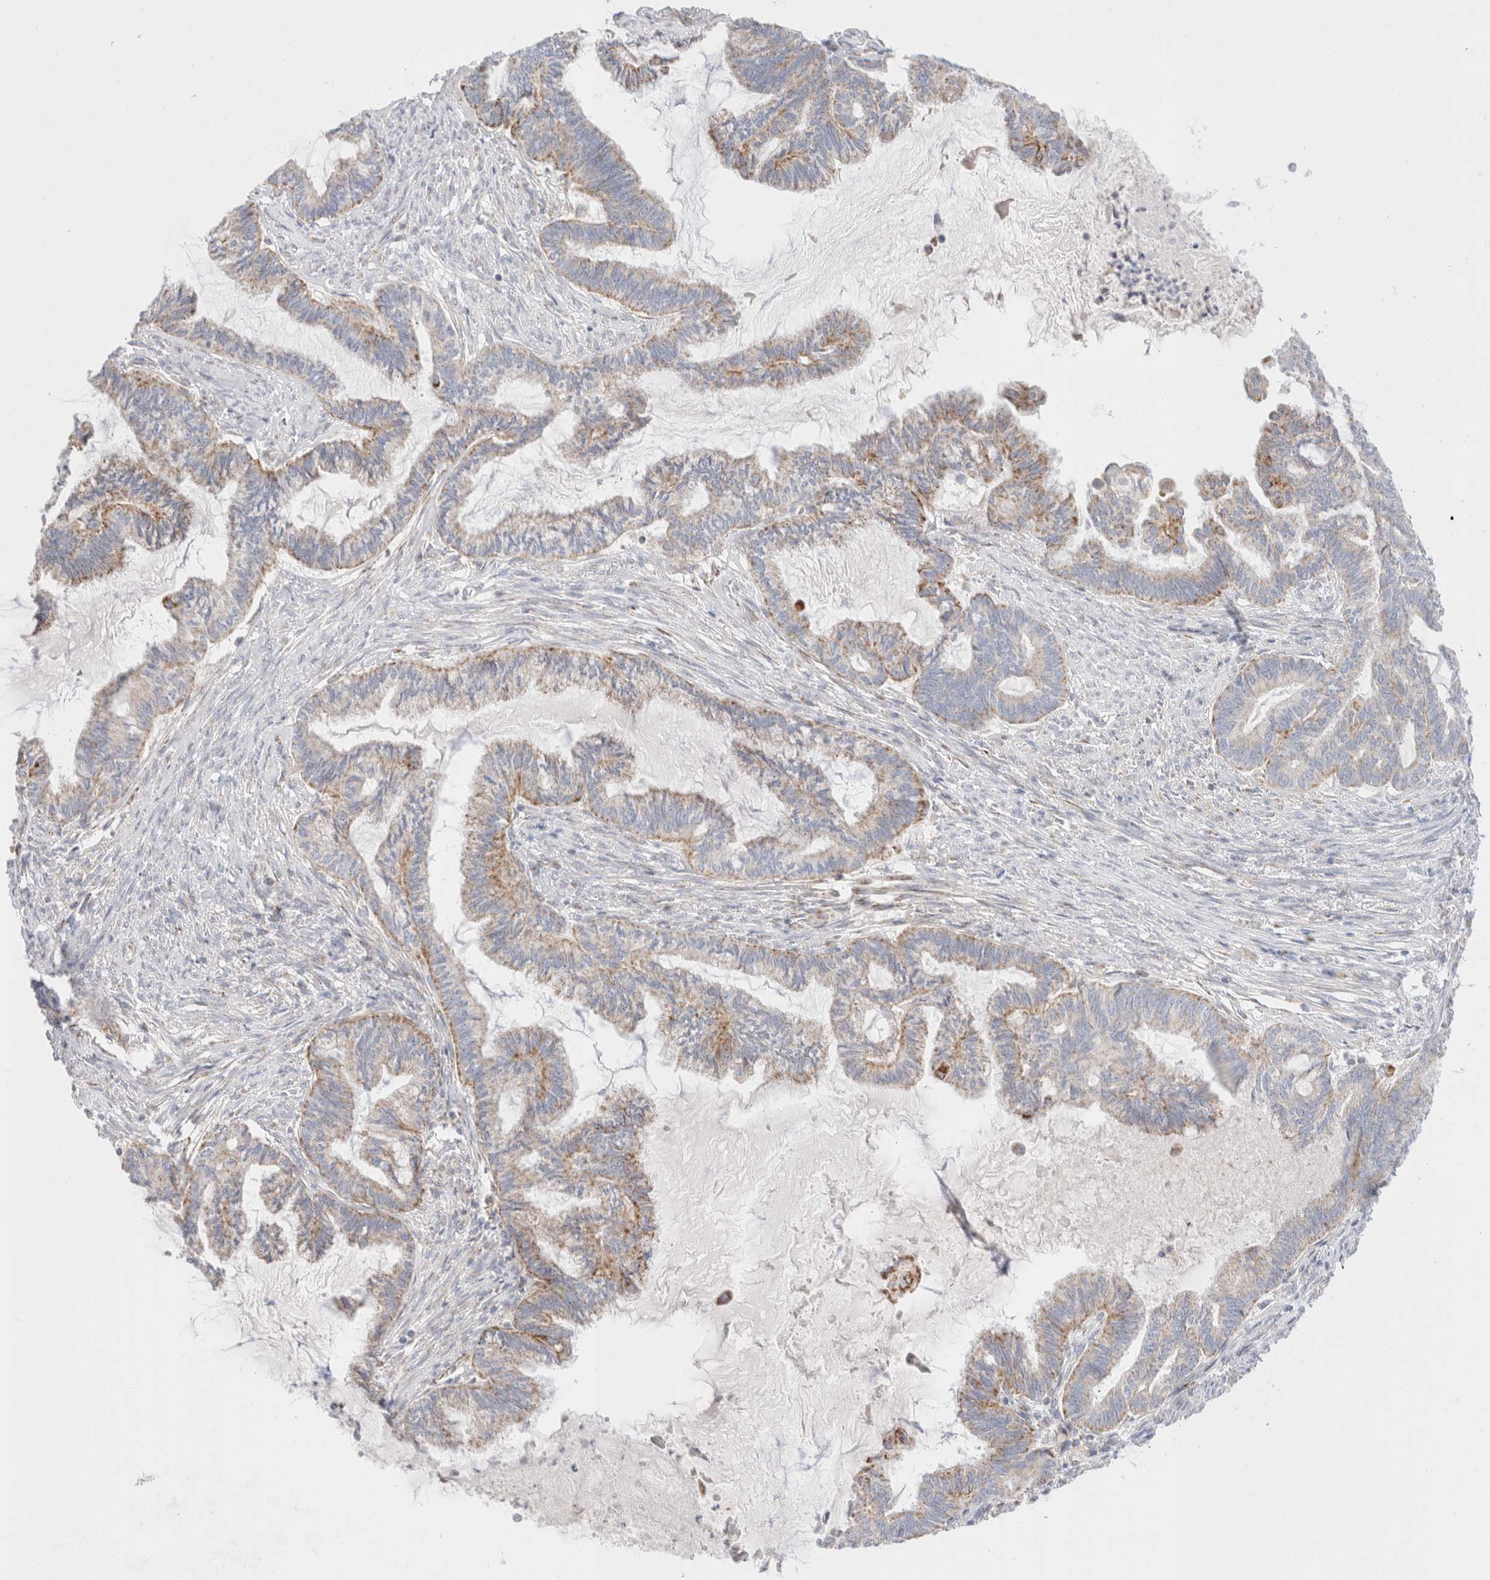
{"staining": {"intensity": "moderate", "quantity": "<25%", "location": "cytoplasmic/membranous"}, "tissue": "endometrial cancer", "cell_type": "Tumor cells", "image_type": "cancer", "snomed": [{"axis": "morphology", "description": "Adenocarcinoma, NOS"}, {"axis": "topography", "description": "Endometrium"}], "caption": "A photomicrograph of human adenocarcinoma (endometrial) stained for a protein reveals moderate cytoplasmic/membranous brown staining in tumor cells. Nuclei are stained in blue.", "gene": "ATP6V1C1", "patient": {"sex": "female", "age": 86}}